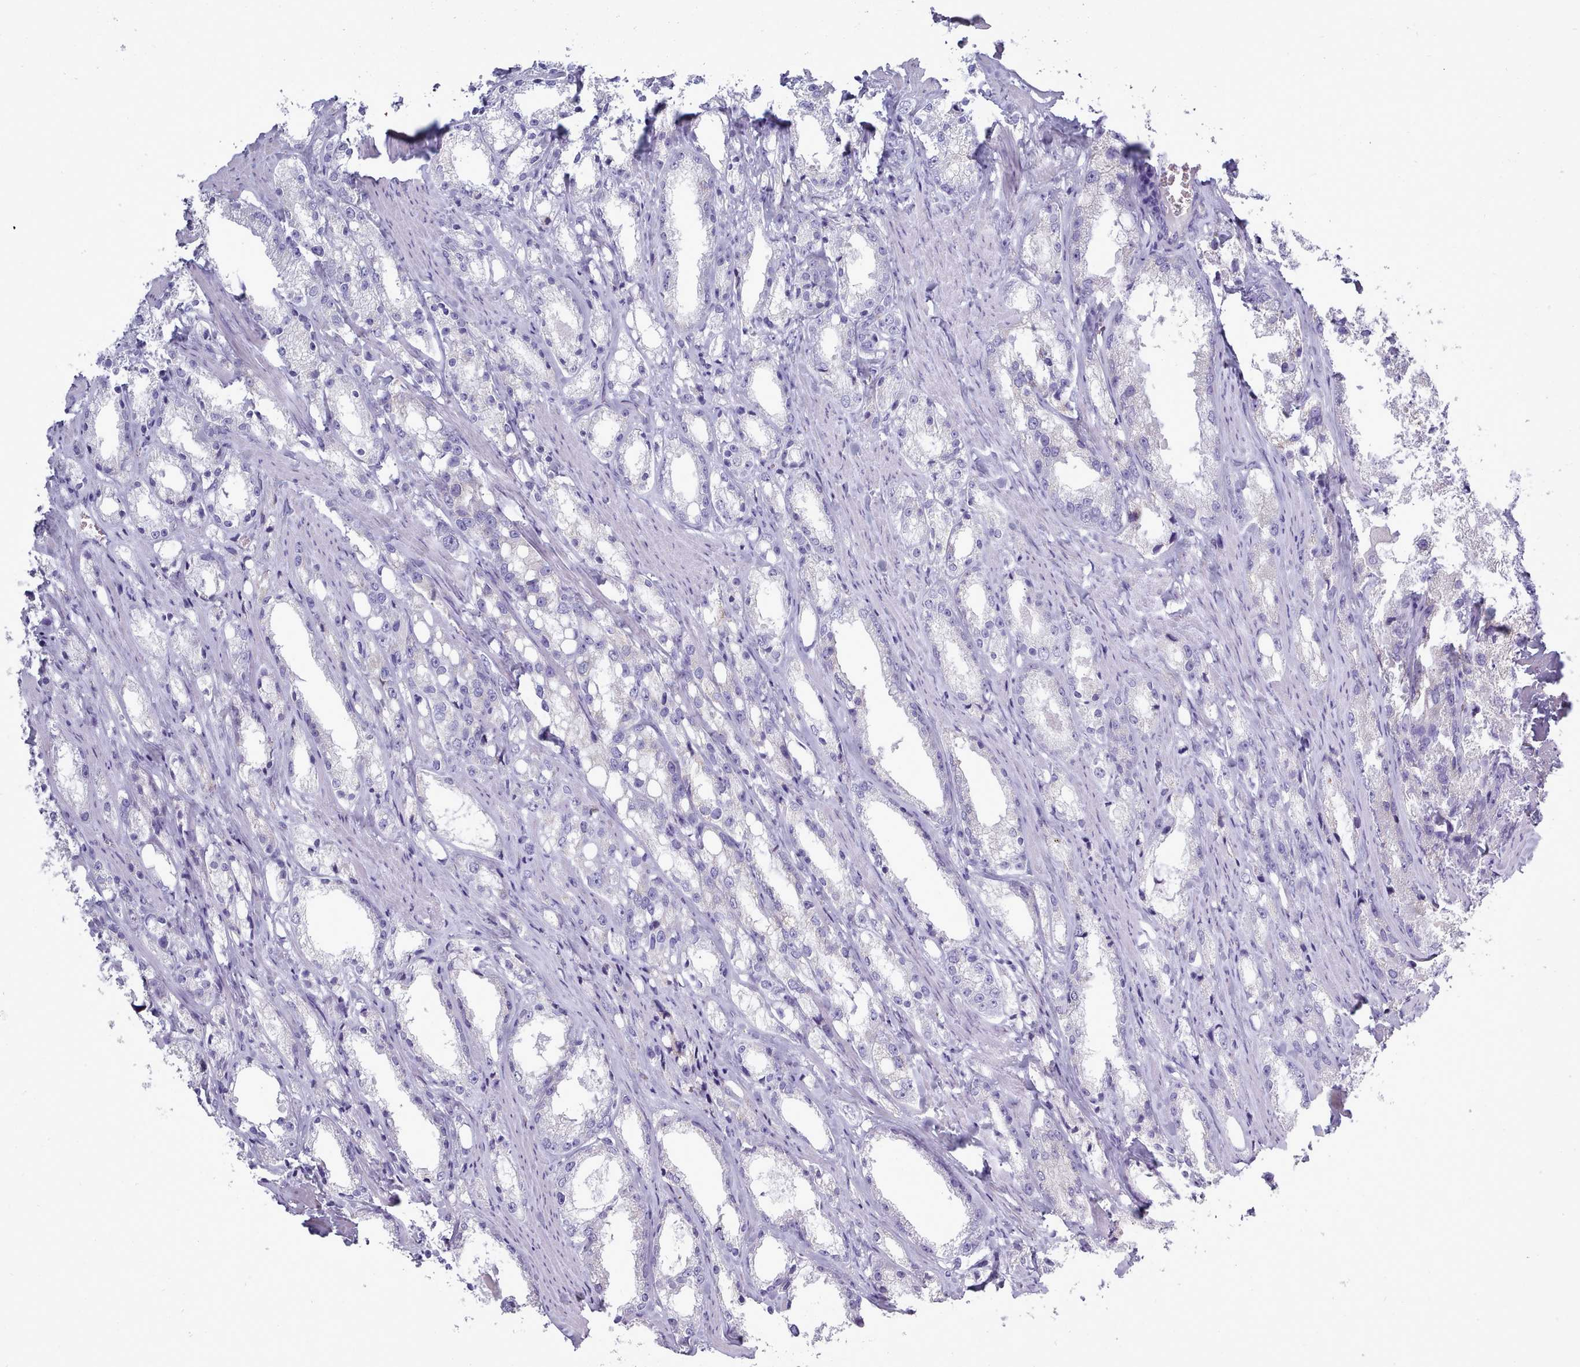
{"staining": {"intensity": "negative", "quantity": "none", "location": "none"}, "tissue": "prostate cancer", "cell_type": "Tumor cells", "image_type": "cancer", "snomed": [{"axis": "morphology", "description": "Adenocarcinoma, High grade"}, {"axis": "topography", "description": "Prostate"}], "caption": "The immunohistochemistry micrograph has no significant positivity in tumor cells of prostate high-grade adenocarcinoma tissue.", "gene": "XKR8", "patient": {"sex": "male", "age": 66}}